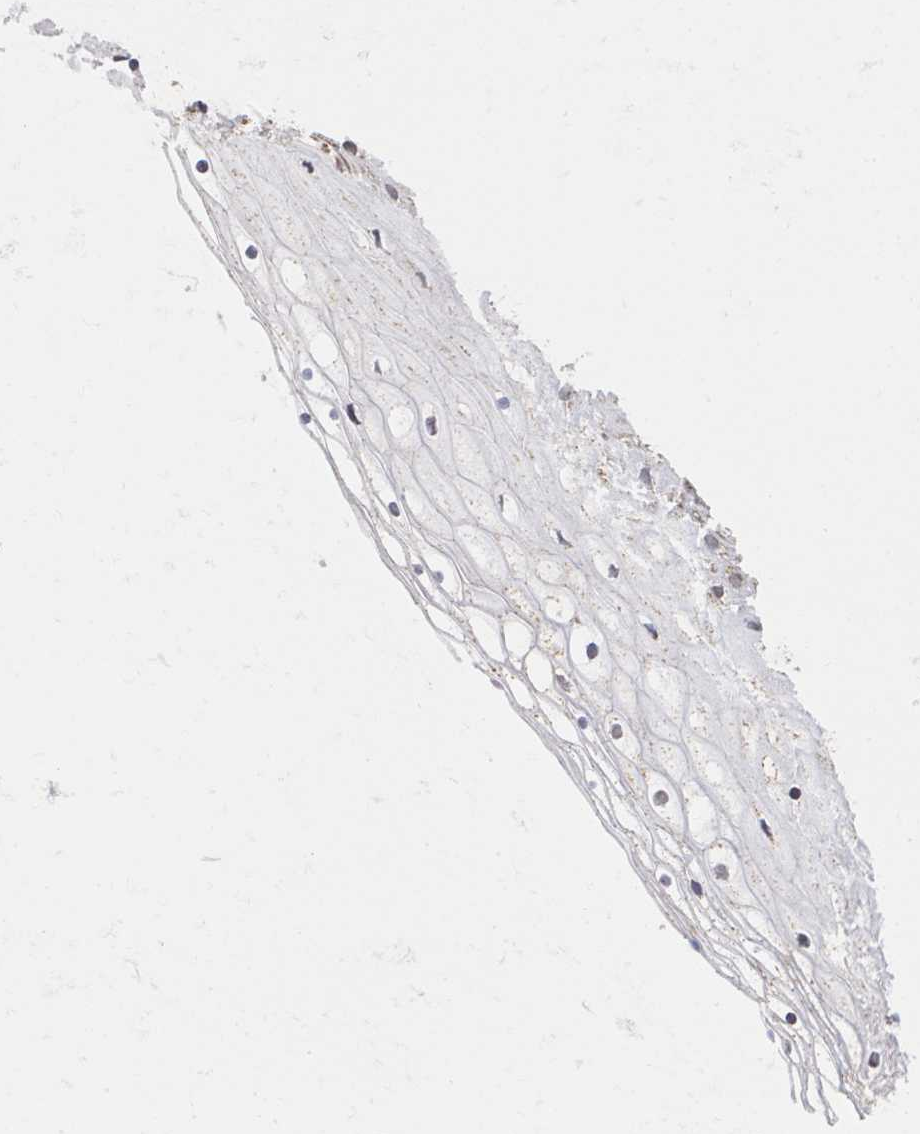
{"staining": {"intensity": "weak", "quantity": "25%-75%", "location": "cytoplasmic/membranous"}, "tissue": "cervix", "cell_type": "Glandular cells", "image_type": "normal", "snomed": [{"axis": "morphology", "description": "Normal tissue, NOS"}, {"axis": "topography", "description": "Cervix"}], "caption": "An immunohistochemistry (IHC) histopathology image of benign tissue is shown. Protein staining in brown shows weak cytoplasmic/membranous positivity in cervix within glandular cells. Using DAB (3,3'-diaminobenzidine) (brown) and hematoxylin (blue) stains, captured at high magnification using brightfield microscopy.", "gene": "MAVS", "patient": {"sex": "female", "age": 36}}